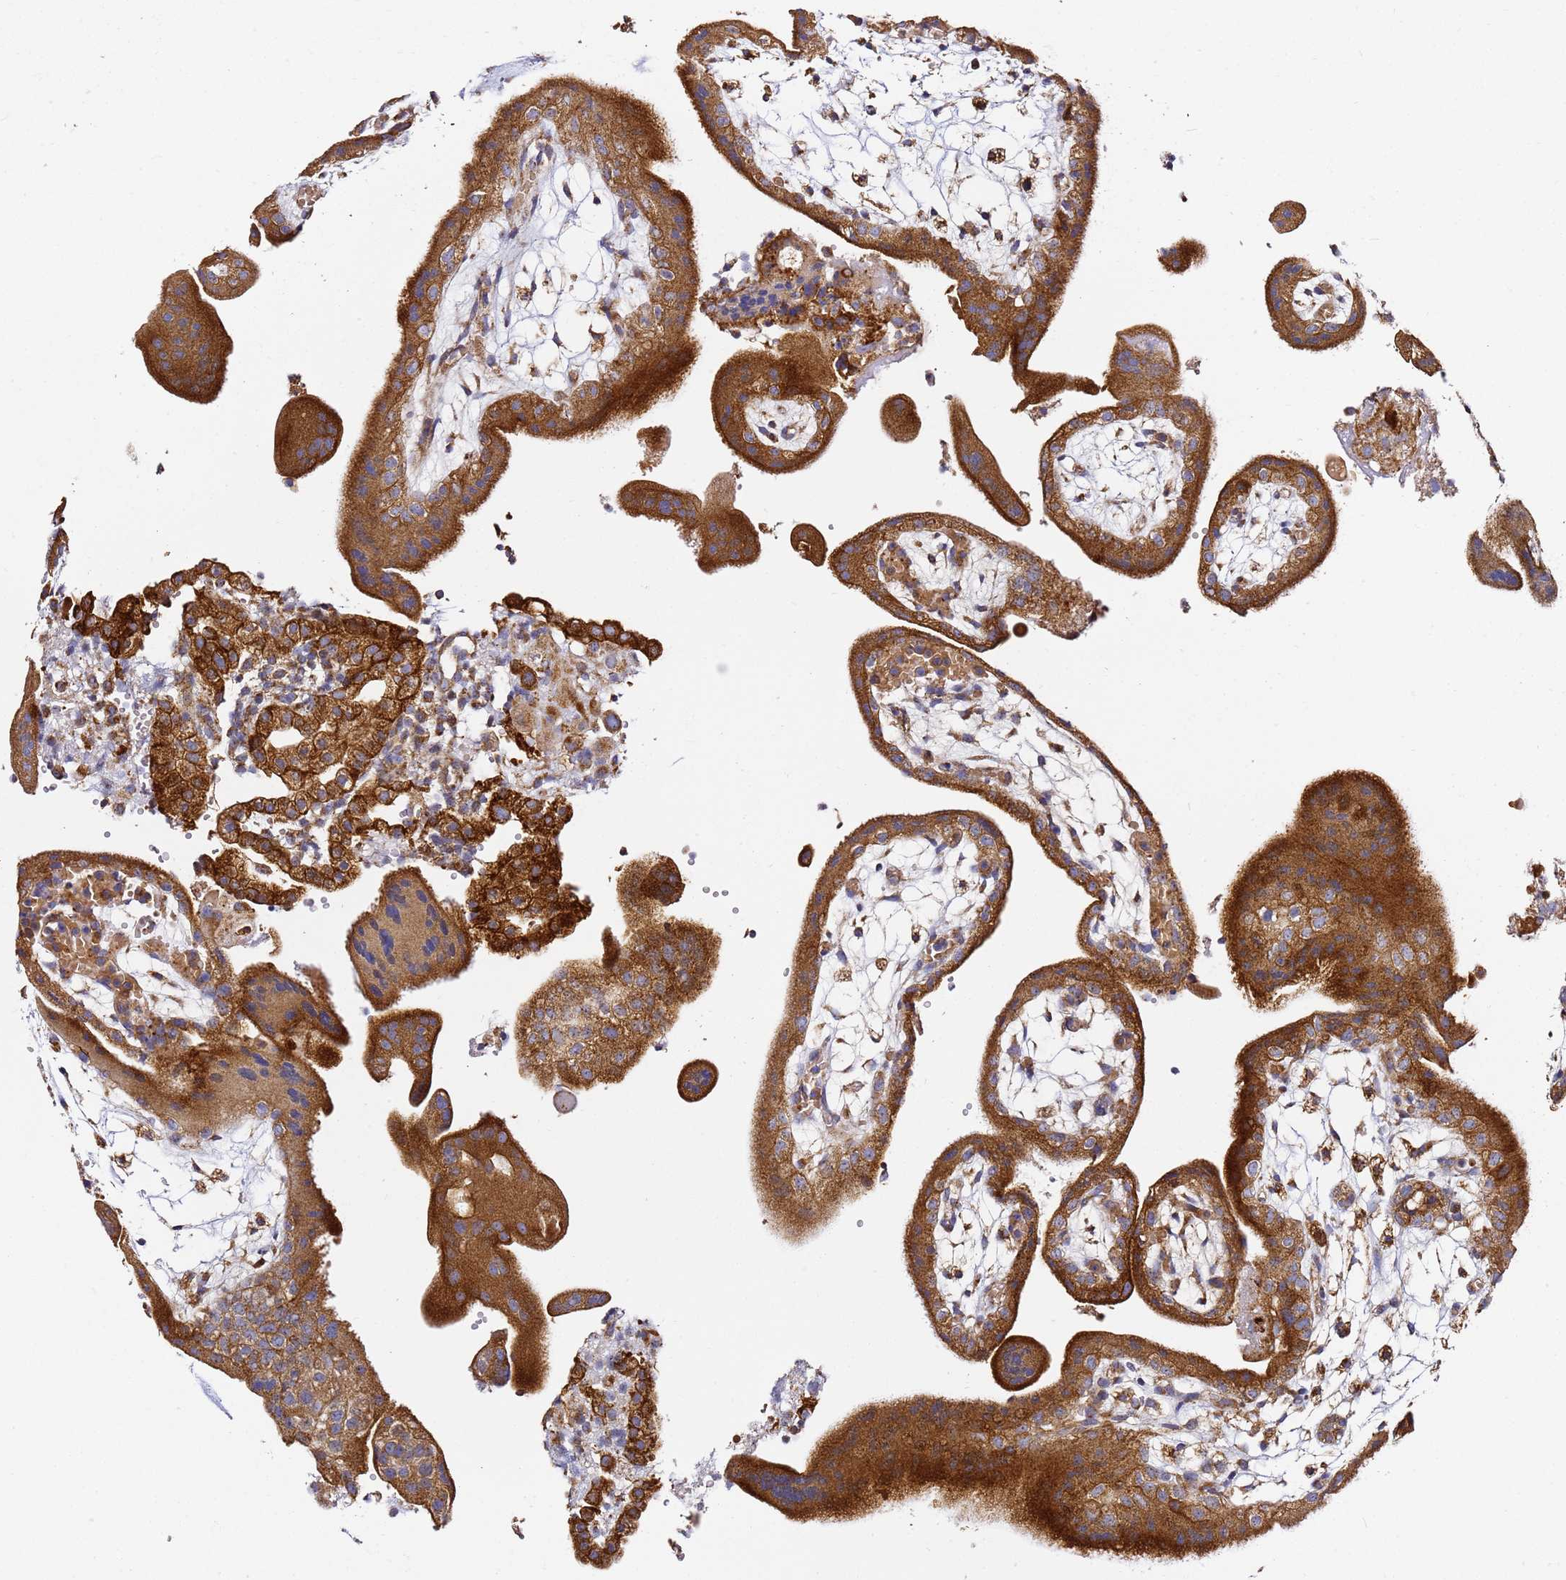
{"staining": {"intensity": "strong", "quantity": ">75%", "location": "cytoplasmic/membranous"}, "tissue": "placenta", "cell_type": "Decidual cells", "image_type": "normal", "snomed": [{"axis": "morphology", "description": "Normal tissue, NOS"}, {"axis": "topography", "description": "Placenta"}], "caption": "Strong cytoplasmic/membranous protein positivity is identified in approximately >75% of decidual cells in placenta. Using DAB (brown) and hematoxylin (blue) stains, captured at high magnification using brightfield microscopy.", "gene": "NDUFA3", "patient": {"sex": "female", "age": 18}}